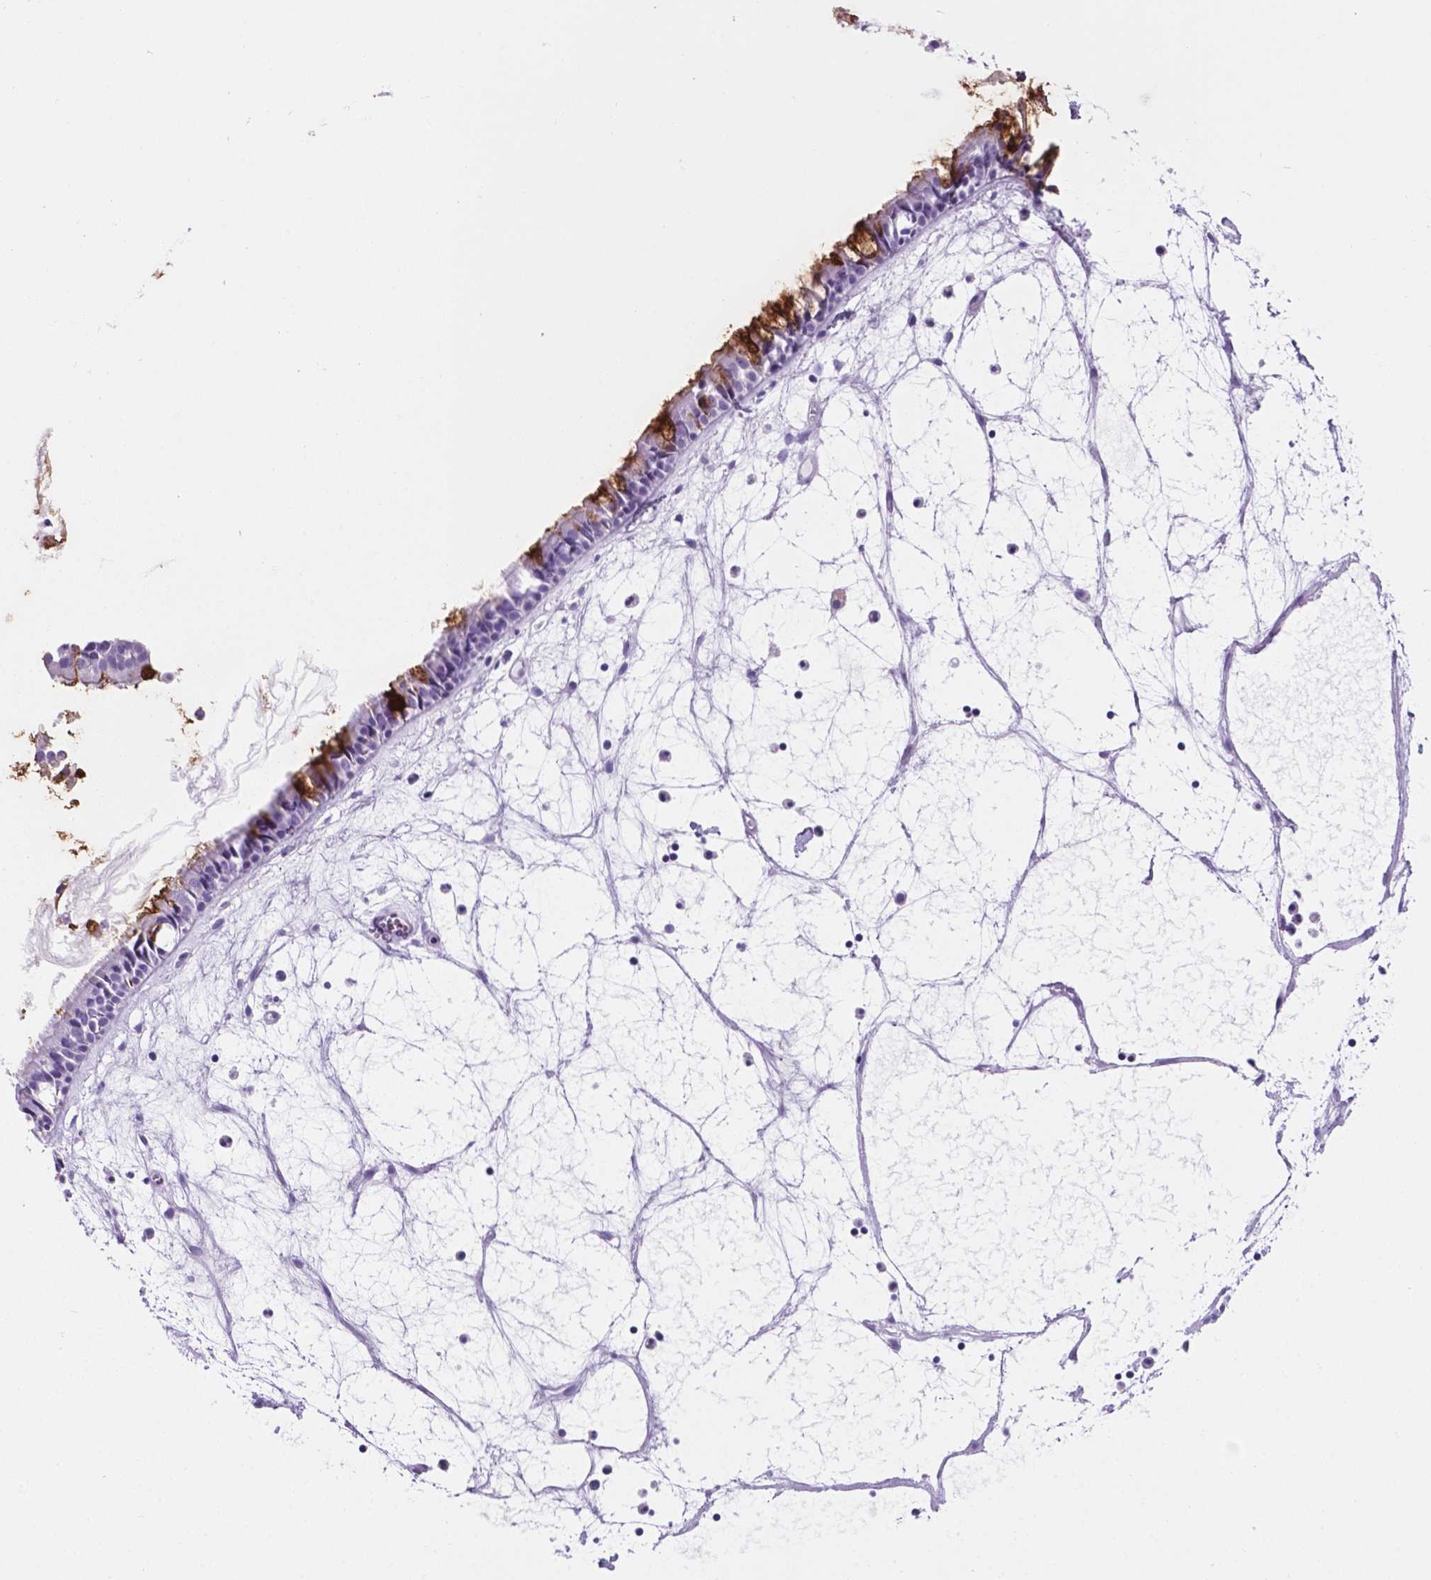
{"staining": {"intensity": "strong", "quantity": "<25%", "location": "cytoplasmic/membranous"}, "tissue": "nasopharynx", "cell_type": "Respiratory epithelial cells", "image_type": "normal", "snomed": [{"axis": "morphology", "description": "Normal tissue, NOS"}, {"axis": "topography", "description": "Nasopharynx"}], "caption": "Immunohistochemistry of benign human nasopharynx displays medium levels of strong cytoplasmic/membranous staining in approximately <25% of respiratory epithelial cells. The staining was performed using DAB (3,3'-diaminobenzidine) to visualize the protein expression in brown, while the nuclei were stained in blue with hematoxylin (Magnification: 20x).", "gene": "C17orf107", "patient": {"sex": "male", "age": 31}}